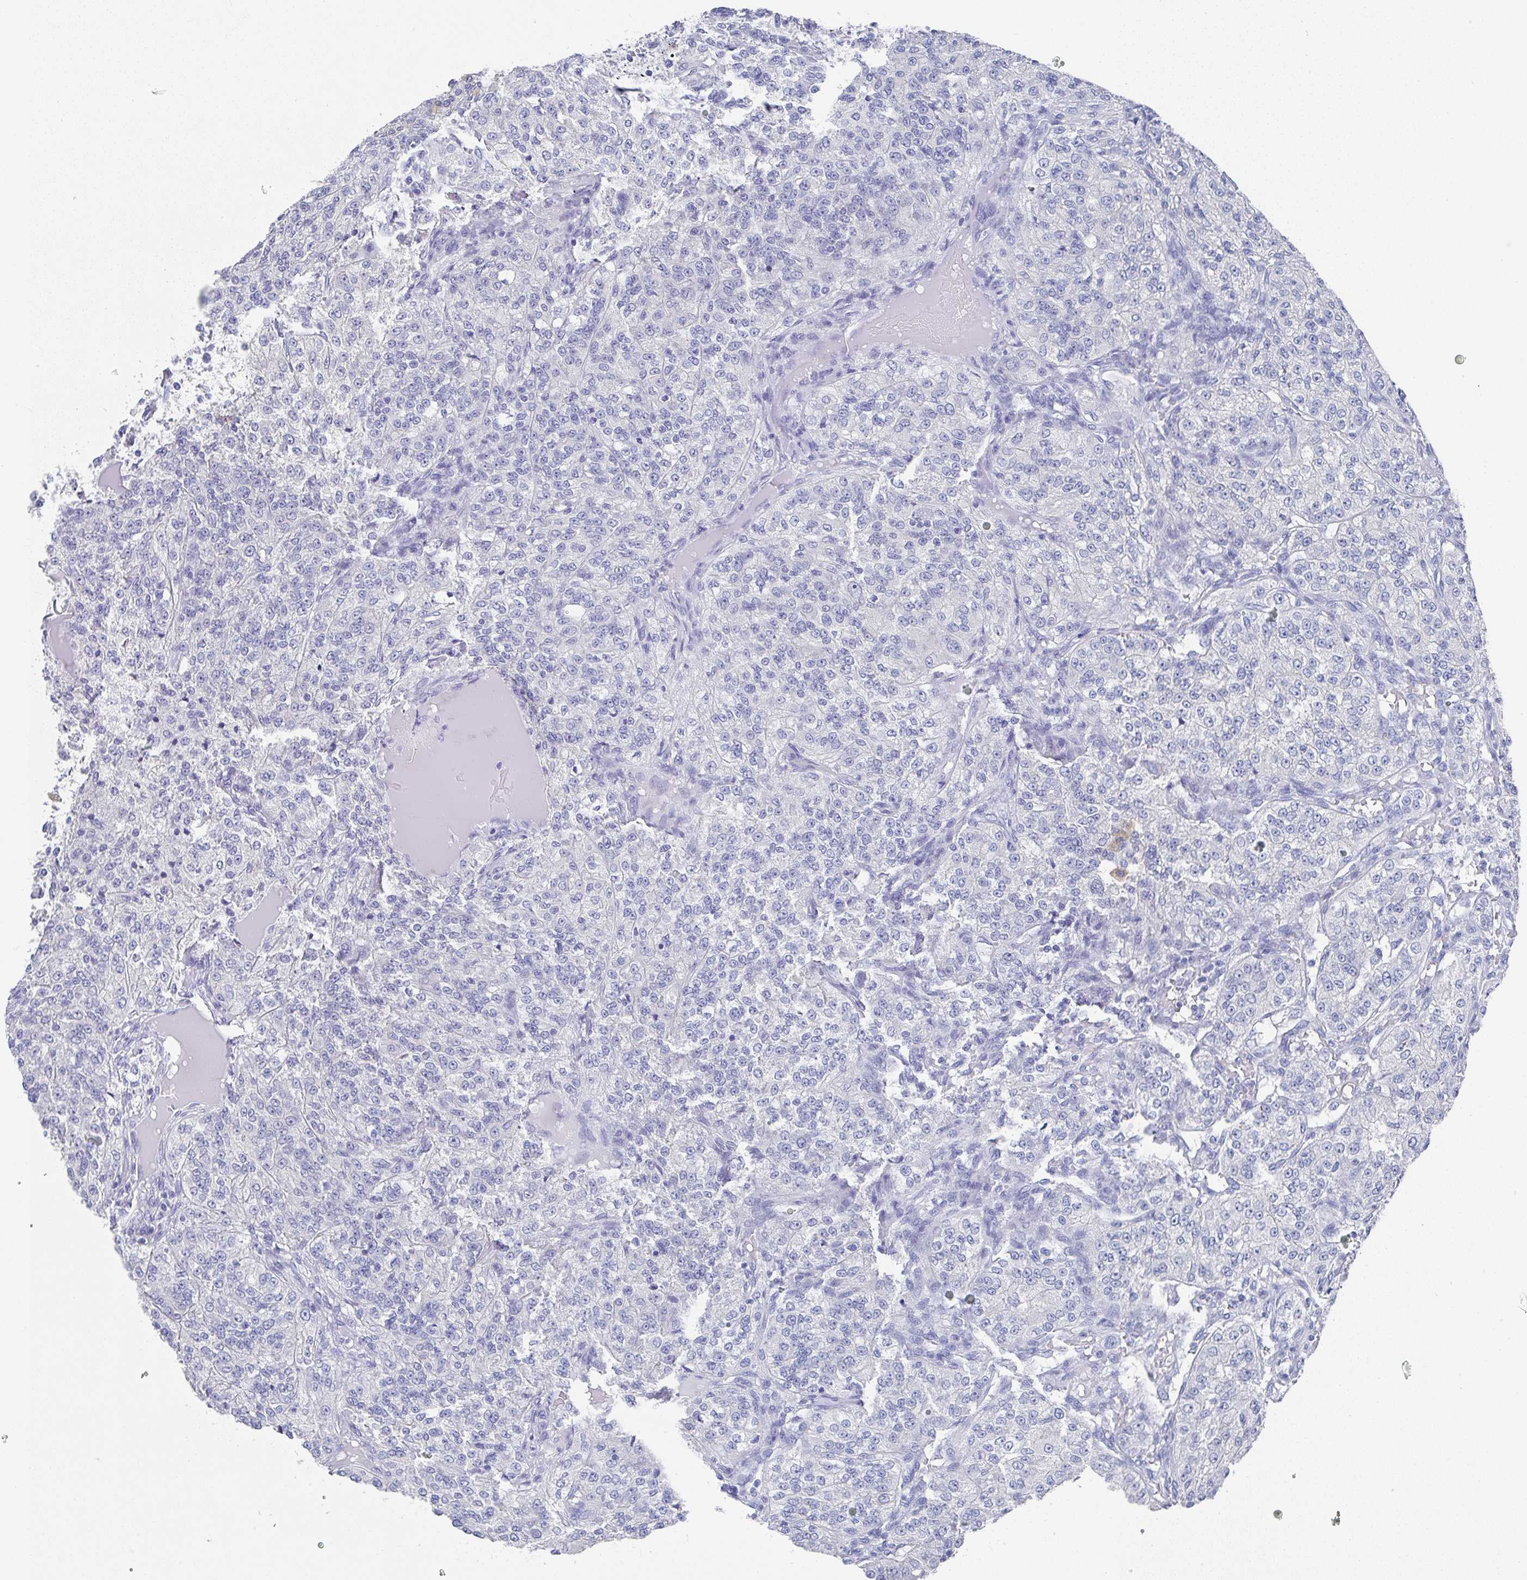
{"staining": {"intensity": "negative", "quantity": "none", "location": "none"}, "tissue": "renal cancer", "cell_type": "Tumor cells", "image_type": "cancer", "snomed": [{"axis": "morphology", "description": "Adenocarcinoma, NOS"}, {"axis": "topography", "description": "Kidney"}], "caption": "Adenocarcinoma (renal) was stained to show a protein in brown. There is no significant staining in tumor cells. The staining is performed using DAB brown chromogen with nuclei counter-stained in using hematoxylin.", "gene": "TNFRSF8", "patient": {"sex": "female", "age": 63}}